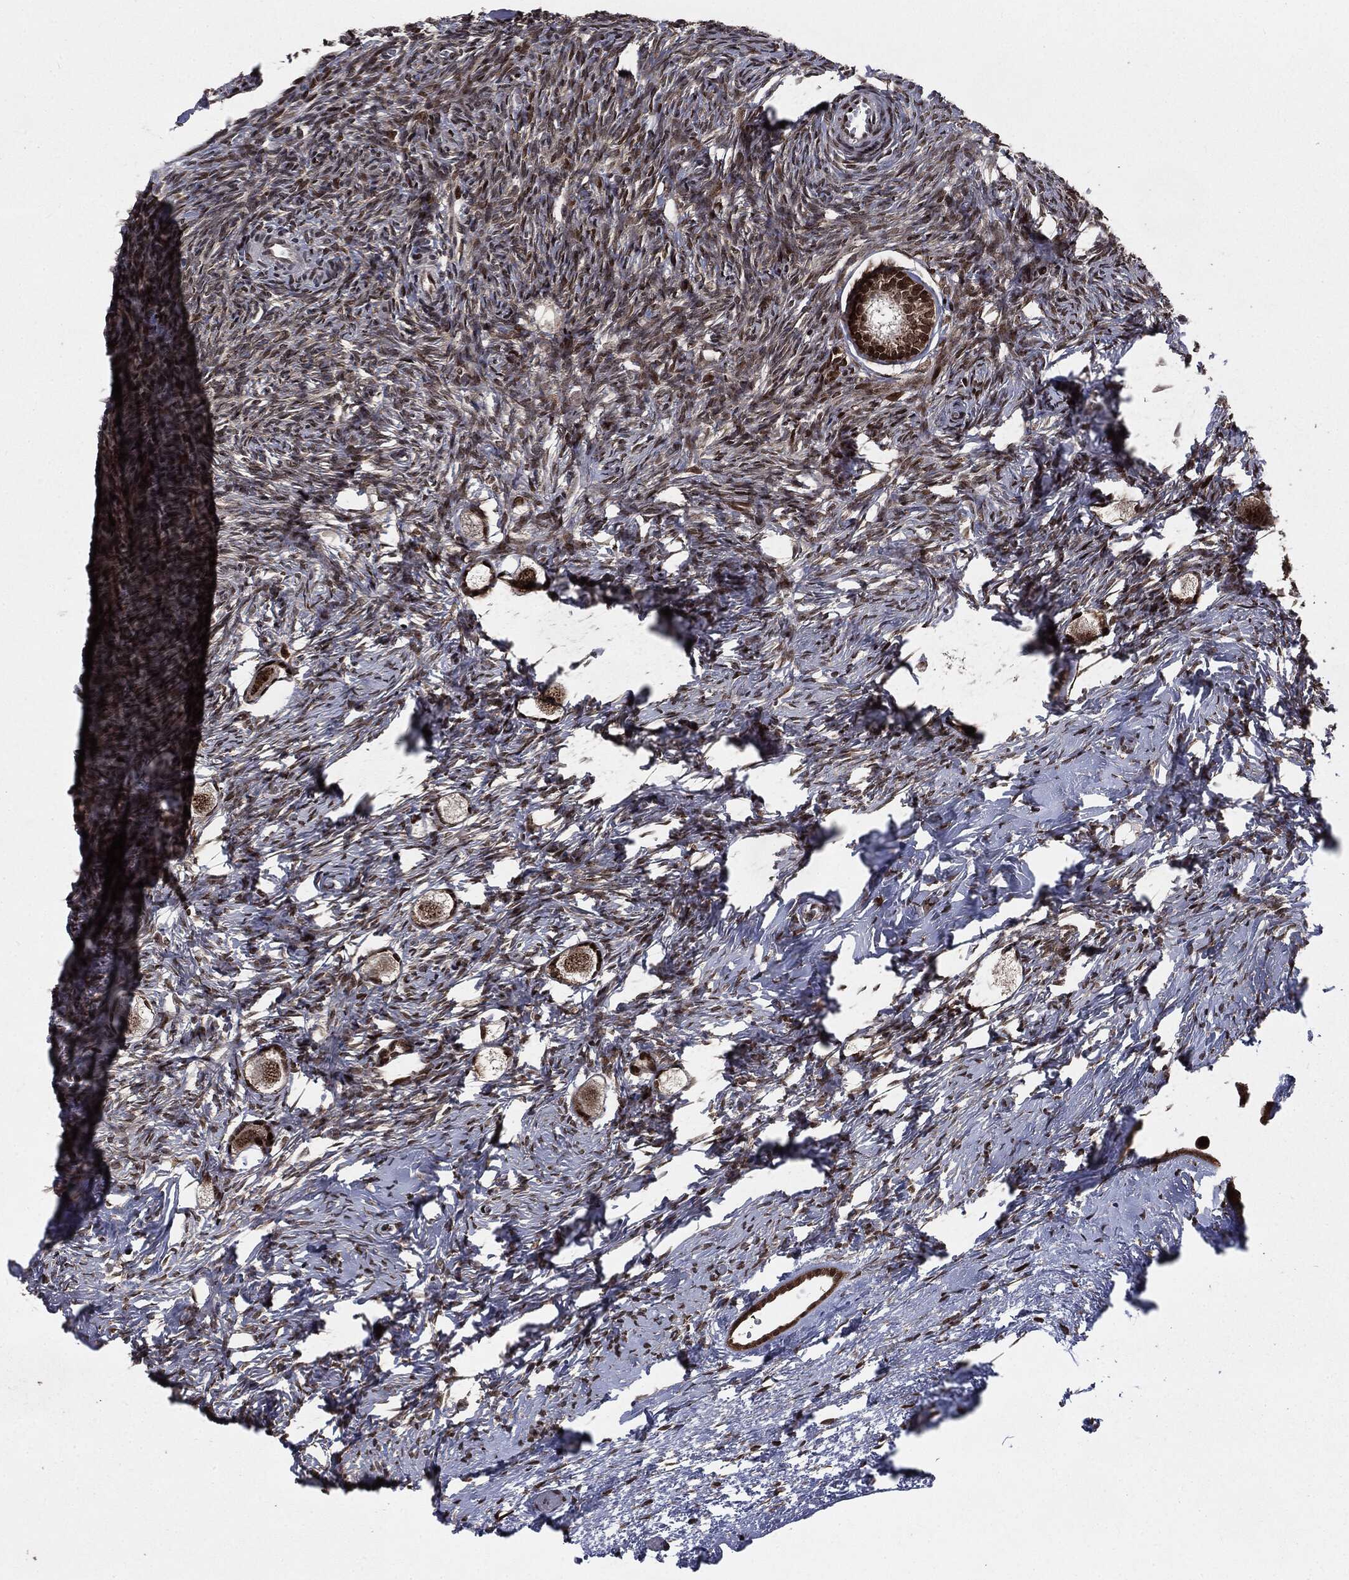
{"staining": {"intensity": "strong", "quantity": ">75%", "location": "nuclear"}, "tissue": "ovary", "cell_type": "Follicle cells", "image_type": "normal", "snomed": [{"axis": "morphology", "description": "Normal tissue, NOS"}, {"axis": "topography", "description": "Ovary"}], "caption": "Strong nuclear expression is present in about >75% of follicle cells in benign ovary.", "gene": "DVL2", "patient": {"sex": "female", "age": 27}}